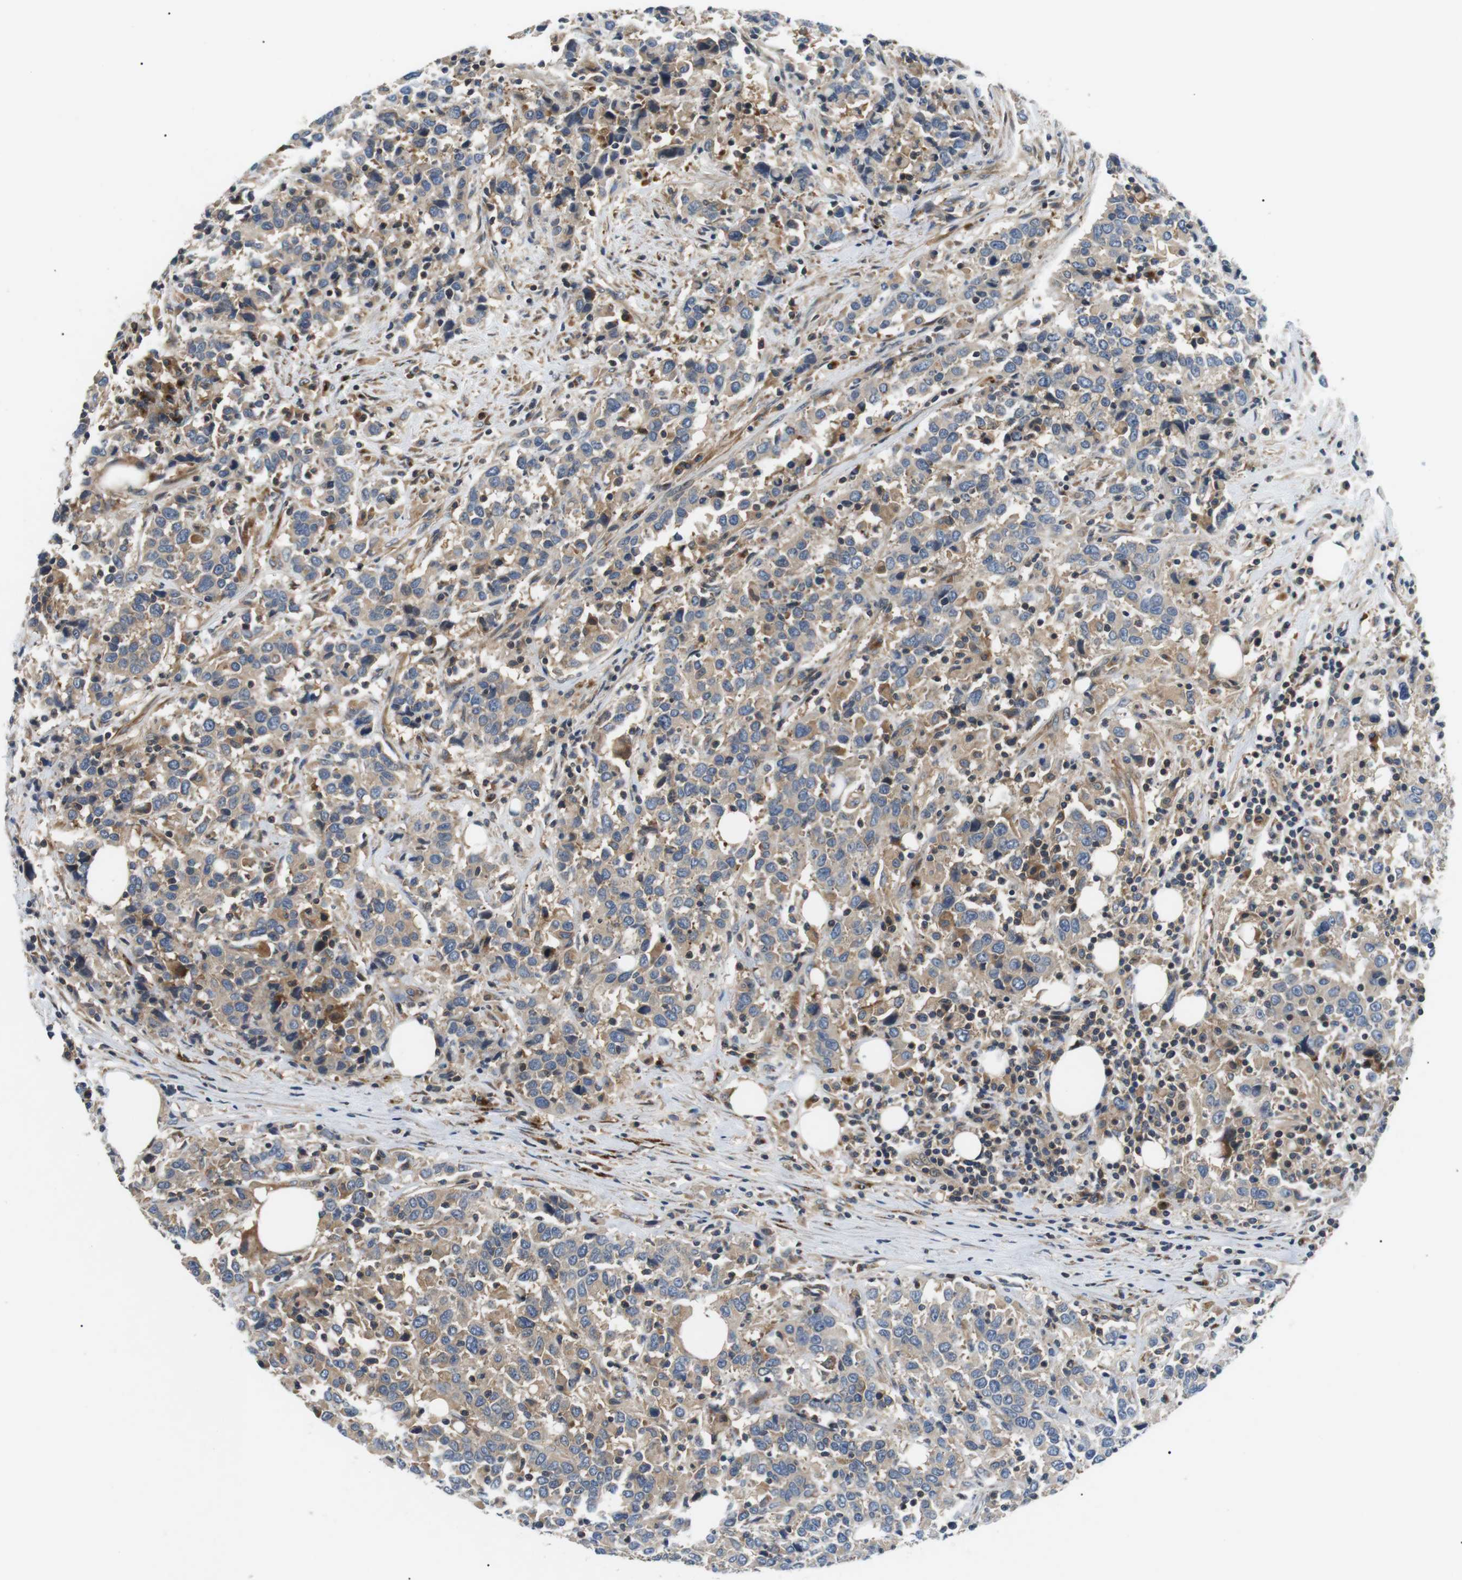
{"staining": {"intensity": "weak", "quantity": "<25%", "location": "cytoplasmic/membranous"}, "tissue": "urothelial cancer", "cell_type": "Tumor cells", "image_type": "cancer", "snomed": [{"axis": "morphology", "description": "Urothelial carcinoma, High grade"}, {"axis": "topography", "description": "Urinary bladder"}], "caption": "Tumor cells are negative for brown protein staining in urothelial cancer. (DAB (3,3'-diaminobenzidine) immunohistochemistry visualized using brightfield microscopy, high magnification).", "gene": "DIPK1A", "patient": {"sex": "male", "age": 61}}